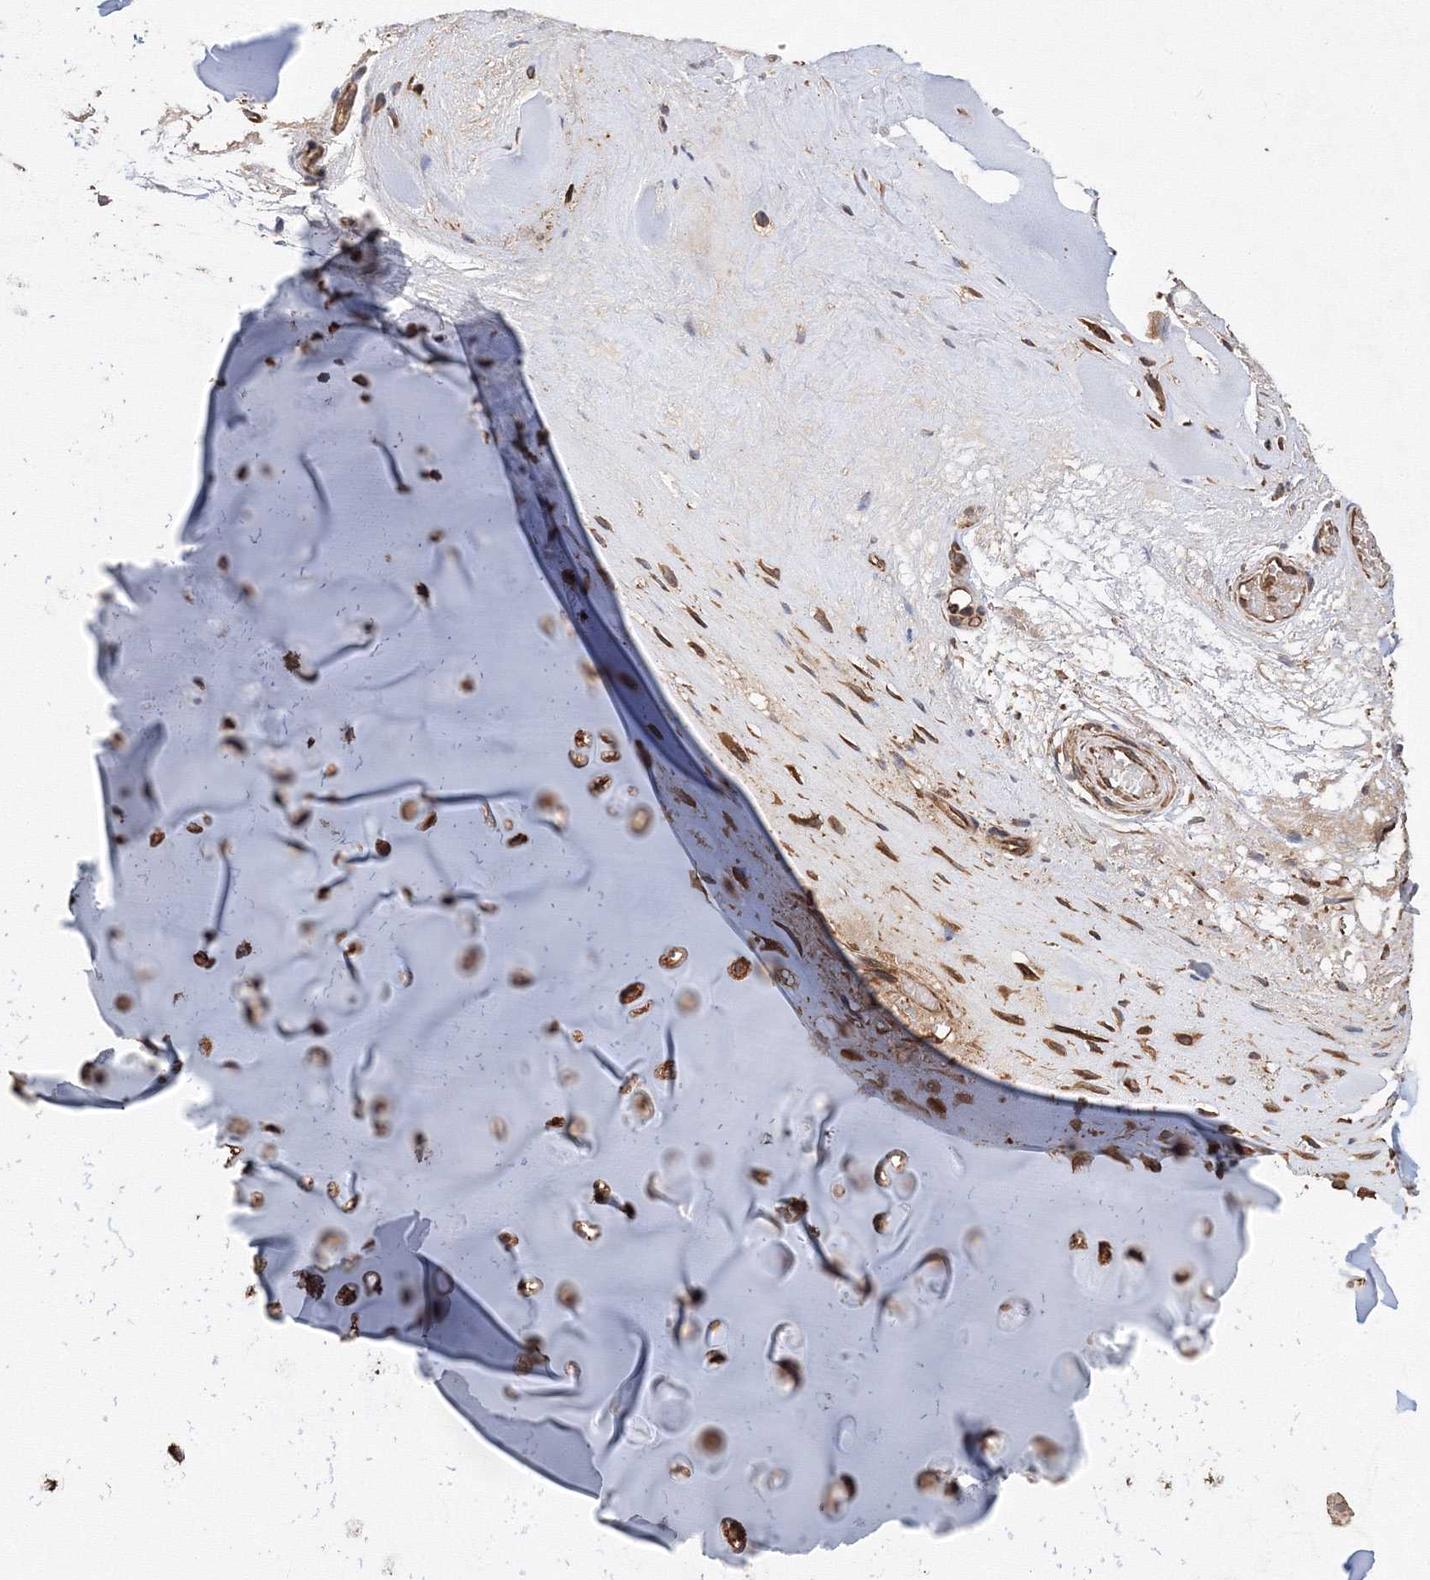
{"staining": {"intensity": "weak", "quantity": ">75%", "location": "cytoplasmic/membranous"}, "tissue": "adipose tissue", "cell_type": "Adipocytes", "image_type": "normal", "snomed": [{"axis": "morphology", "description": "Normal tissue, NOS"}, {"axis": "morphology", "description": "Basal cell carcinoma"}, {"axis": "topography", "description": "Cartilage tissue"}, {"axis": "topography", "description": "Nasopharynx"}, {"axis": "topography", "description": "Oral tissue"}], "caption": "Protein analysis of benign adipose tissue reveals weak cytoplasmic/membranous expression in approximately >75% of adipocytes.", "gene": "ATG3", "patient": {"sex": "female", "age": 77}}